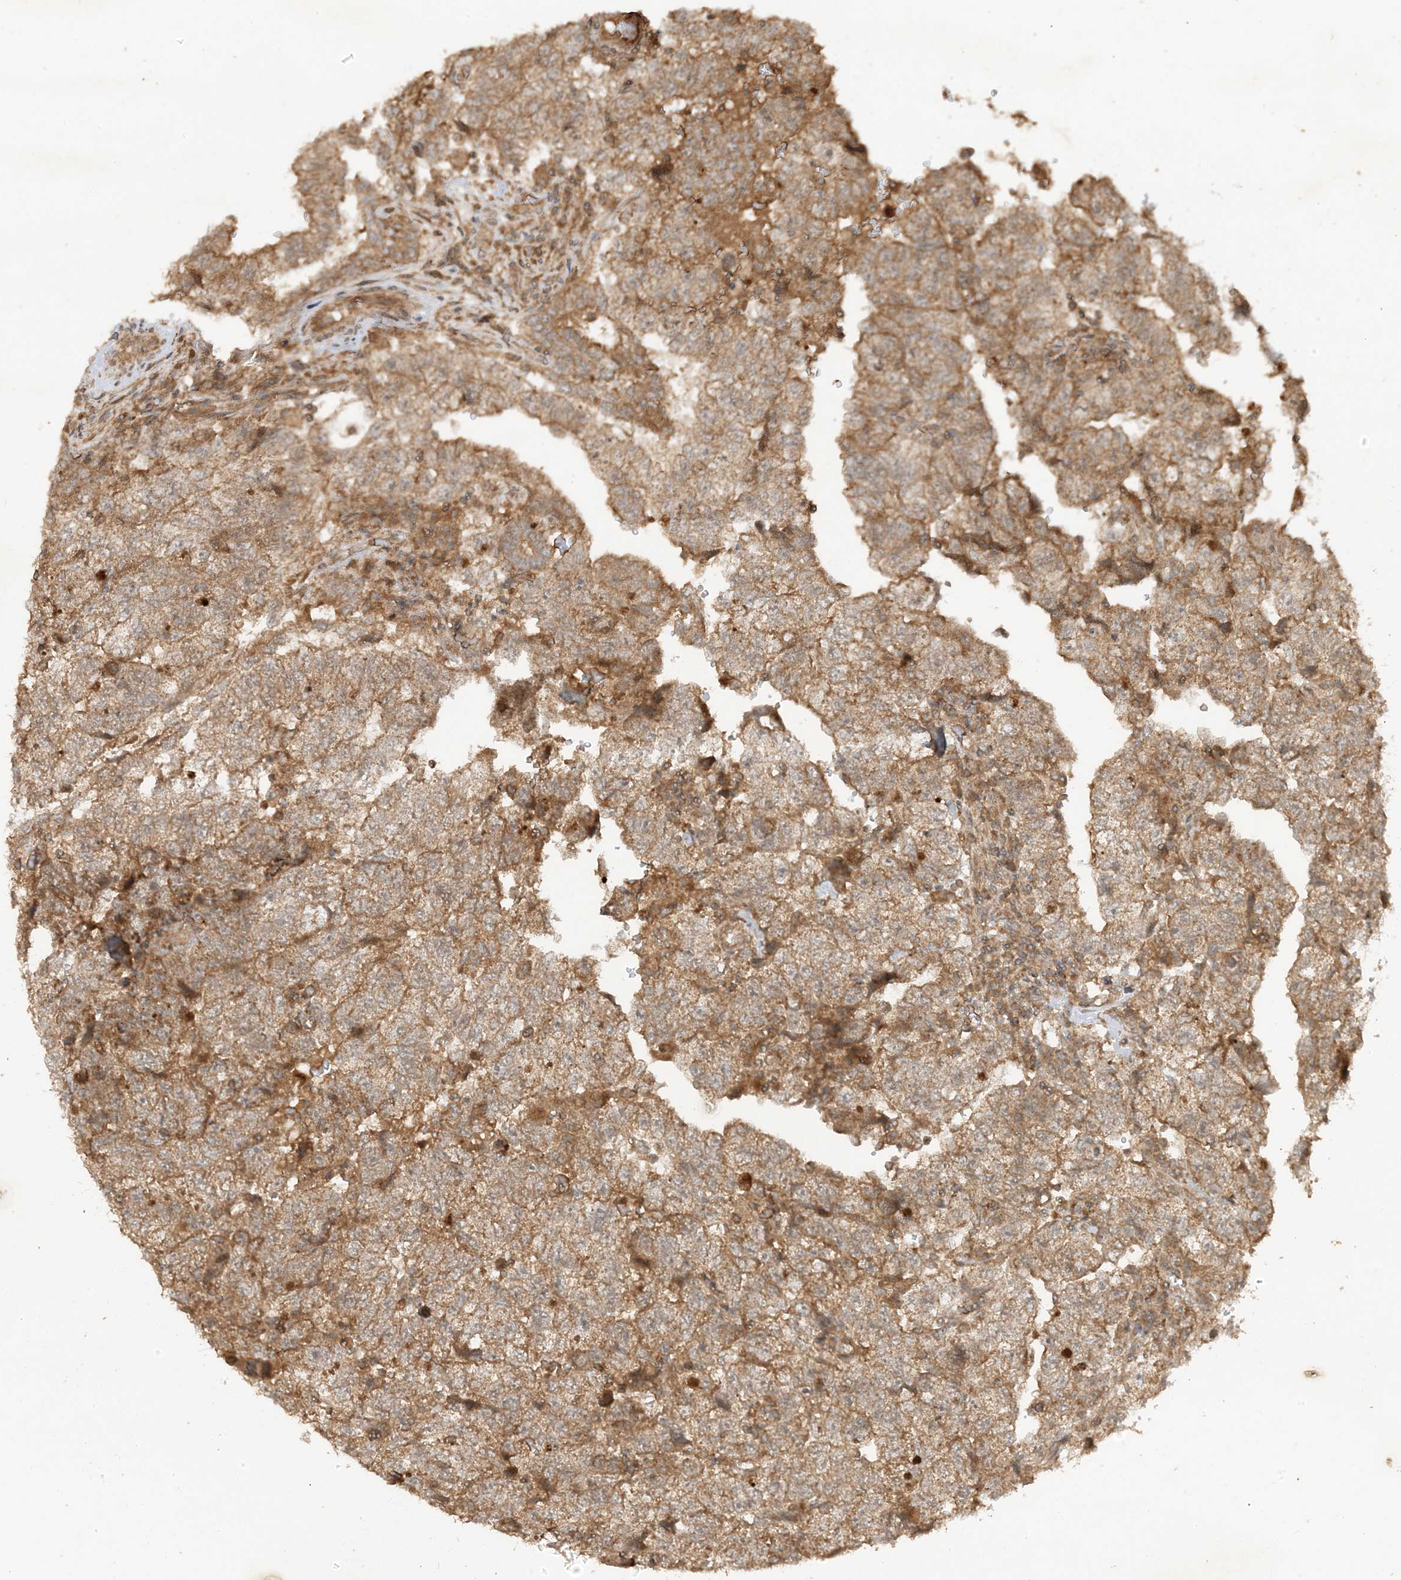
{"staining": {"intensity": "weak", "quantity": ">75%", "location": "cytoplasmic/membranous"}, "tissue": "testis cancer", "cell_type": "Tumor cells", "image_type": "cancer", "snomed": [{"axis": "morphology", "description": "Carcinoma, Embryonal, NOS"}, {"axis": "topography", "description": "Testis"}], "caption": "Immunohistochemical staining of human testis embryonal carcinoma demonstrates low levels of weak cytoplasmic/membranous protein staining in about >75% of tumor cells.", "gene": "XRN1", "patient": {"sex": "male", "age": 36}}